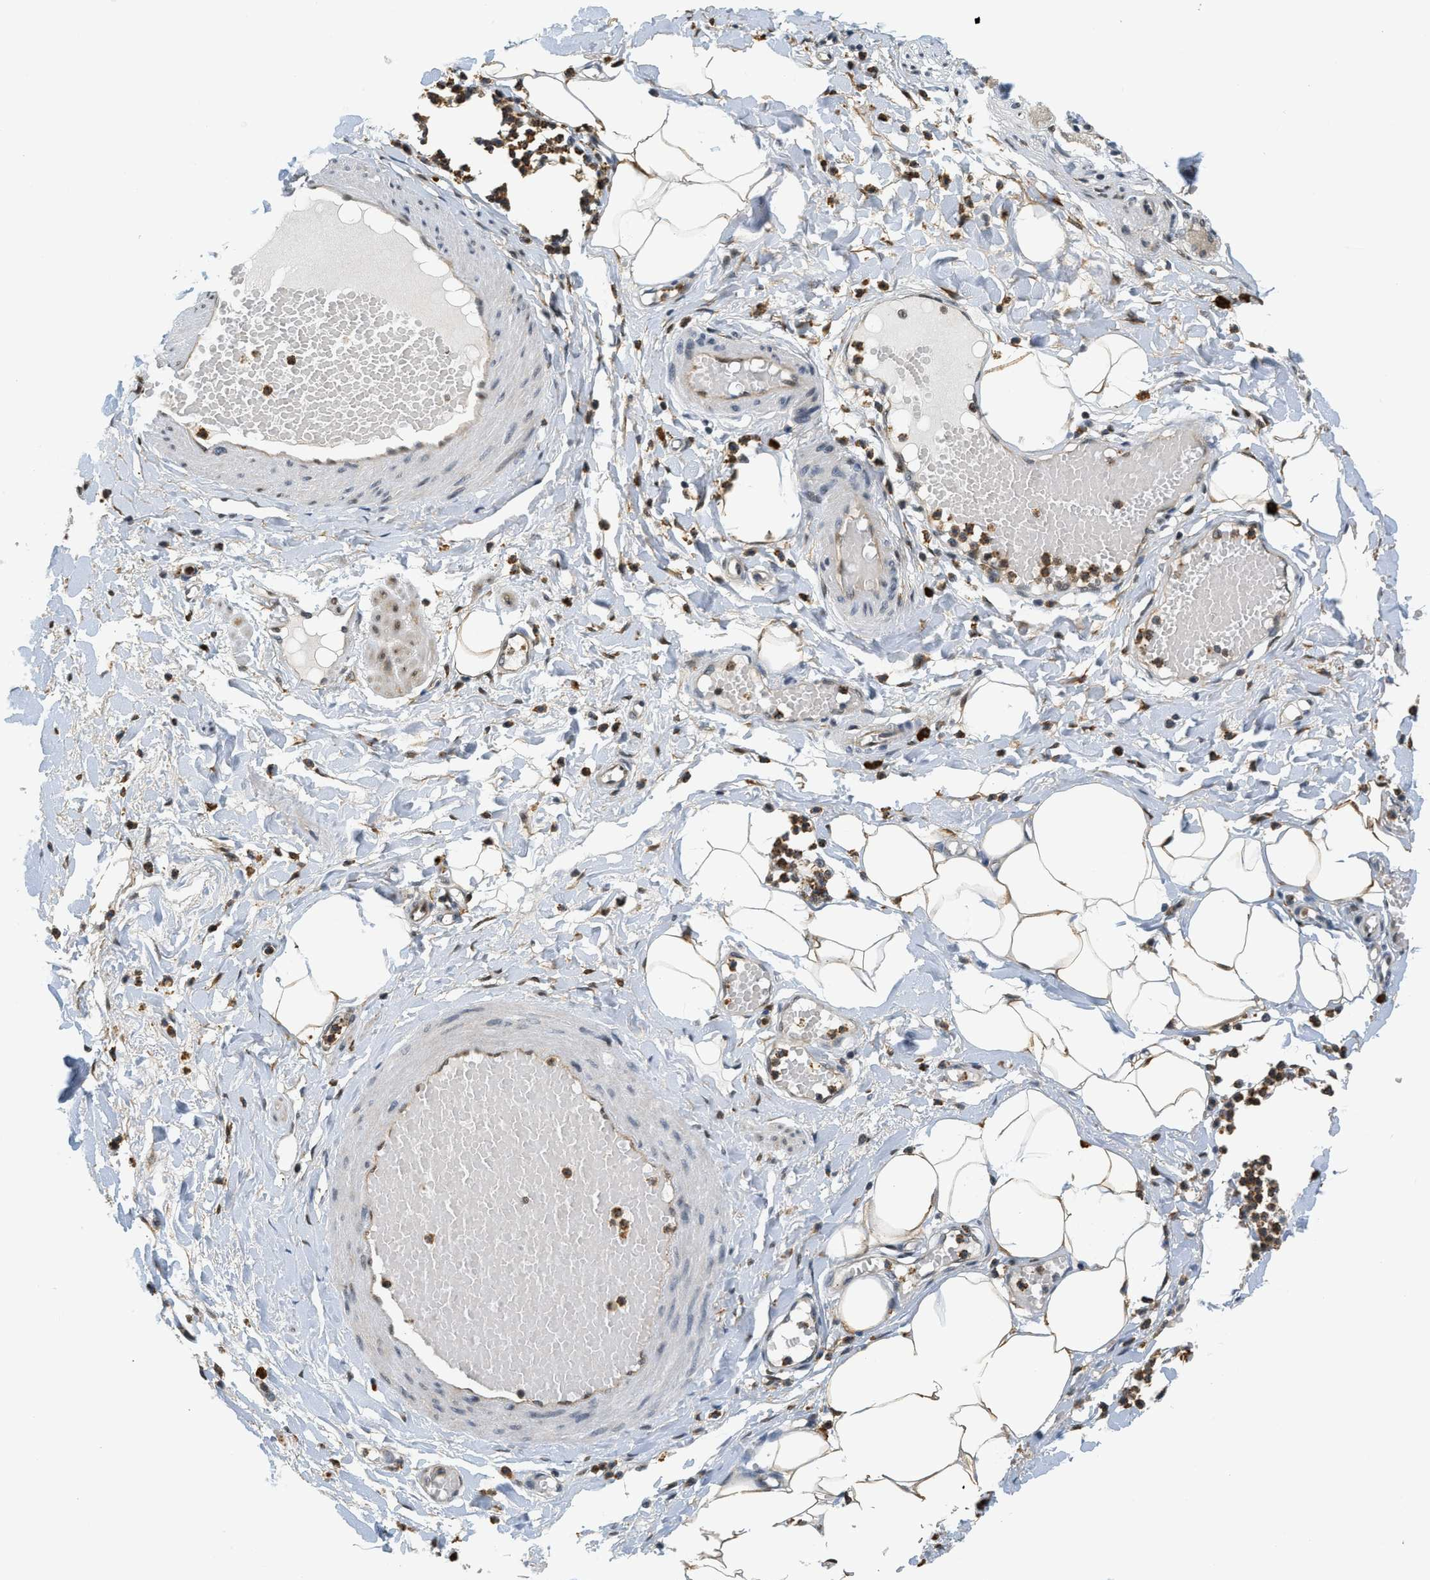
{"staining": {"intensity": "moderate", "quantity": ">75%", "location": "cytoplasmic/membranous,nuclear"}, "tissue": "adipose tissue", "cell_type": "Adipocytes", "image_type": "normal", "snomed": [{"axis": "morphology", "description": "Normal tissue, NOS"}, {"axis": "topography", "description": "Soft tissue"}, {"axis": "topography", "description": "Vascular tissue"}], "caption": "Protein positivity by immunohistochemistry exhibits moderate cytoplasmic/membranous,nuclear staining in about >75% of adipocytes in benign adipose tissue.", "gene": "KMT2A", "patient": {"sex": "female", "age": 35}}